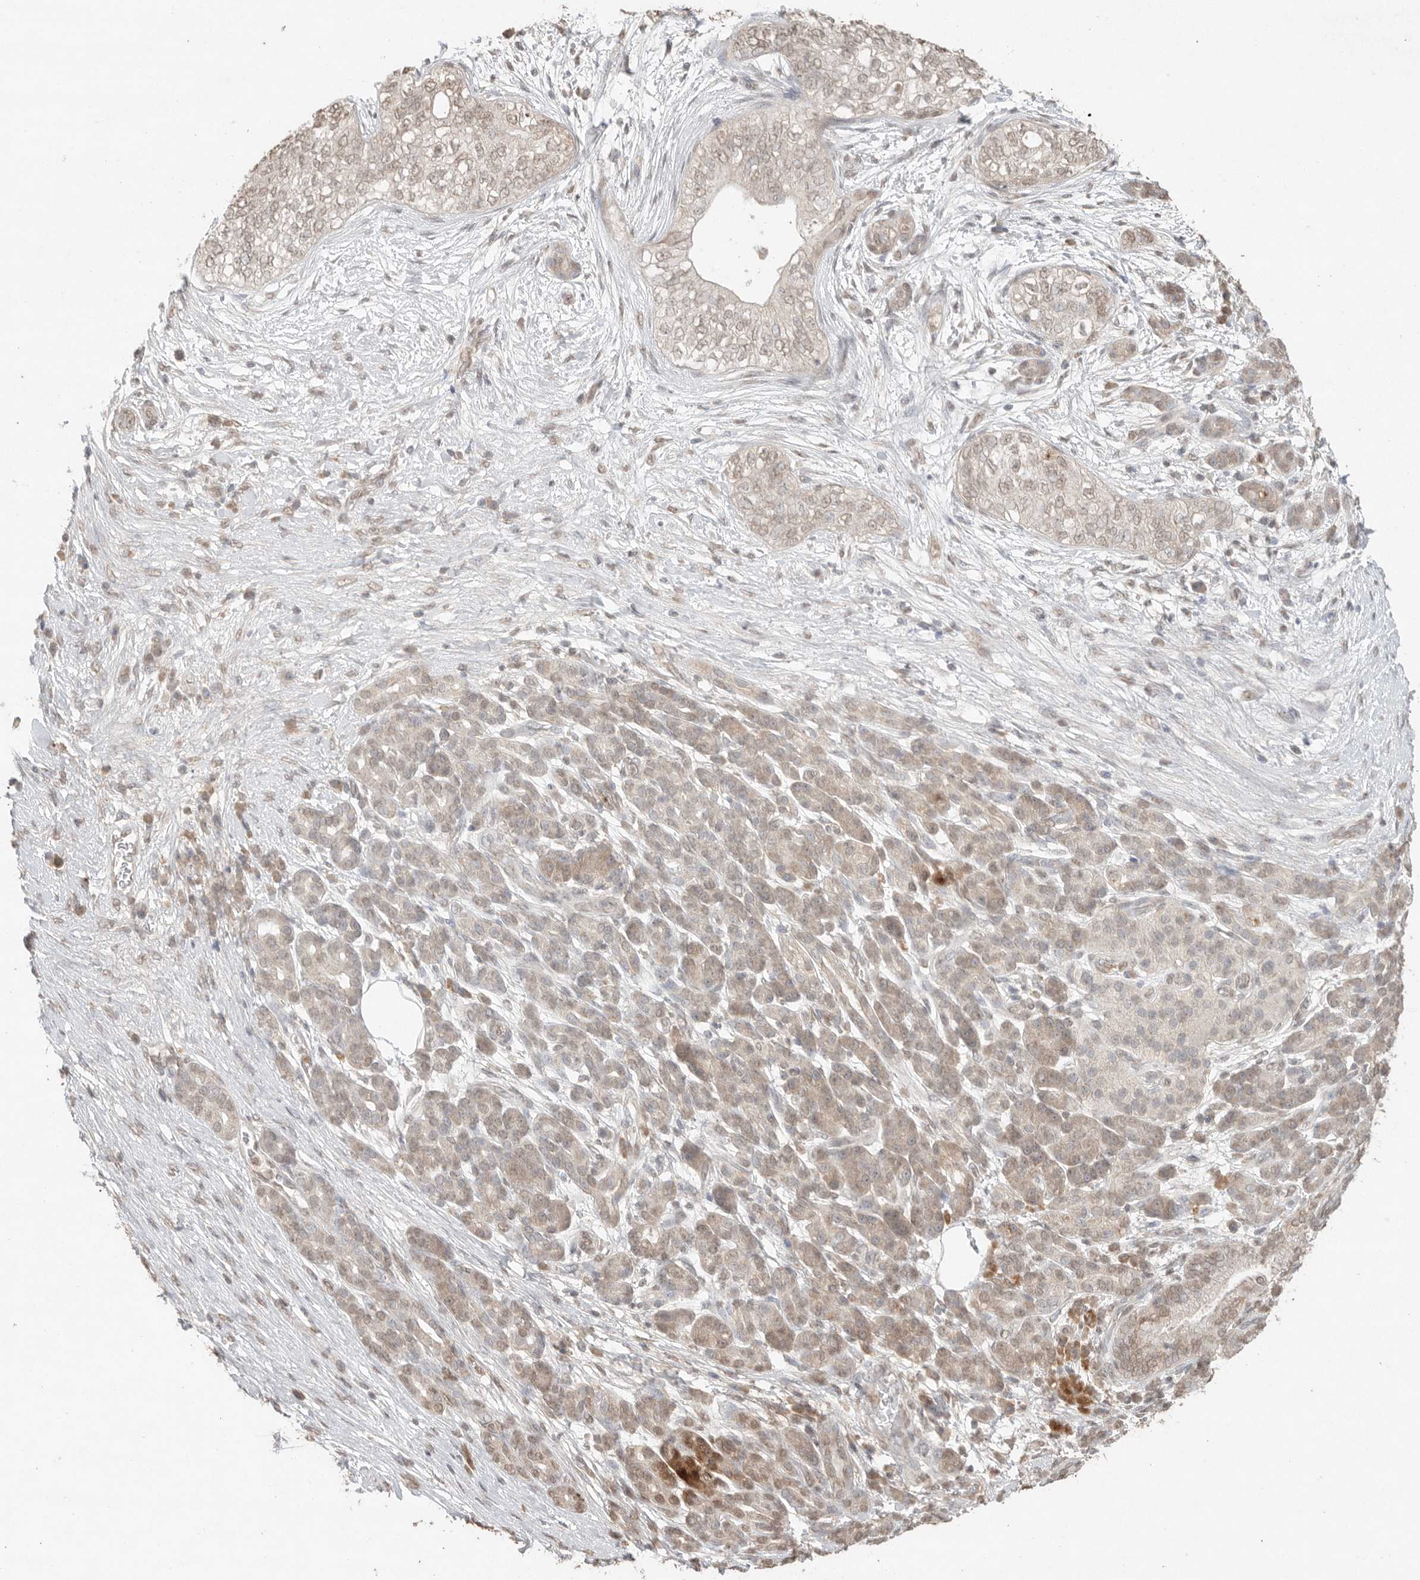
{"staining": {"intensity": "weak", "quantity": ">75%", "location": "nuclear"}, "tissue": "pancreatic cancer", "cell_type": "Tumor cells", "image_type": "cancer", "snomed": [{"axis": "morphology", "description": "Adenocarcinoma, NOS"}, {"axis": "topography", "description": "Pancreas"}], "caption": "This histopathology image displays adenocarcinoma (pancreatic) stained with immunohistochemistry (IHC) to label a protein in brown. The nuclear of tumor cells show weak positivity for the protein. Nuclei are counter-stained blue.", "gene": "KLK5", "patient": {"sex": "male", "age": 72}}